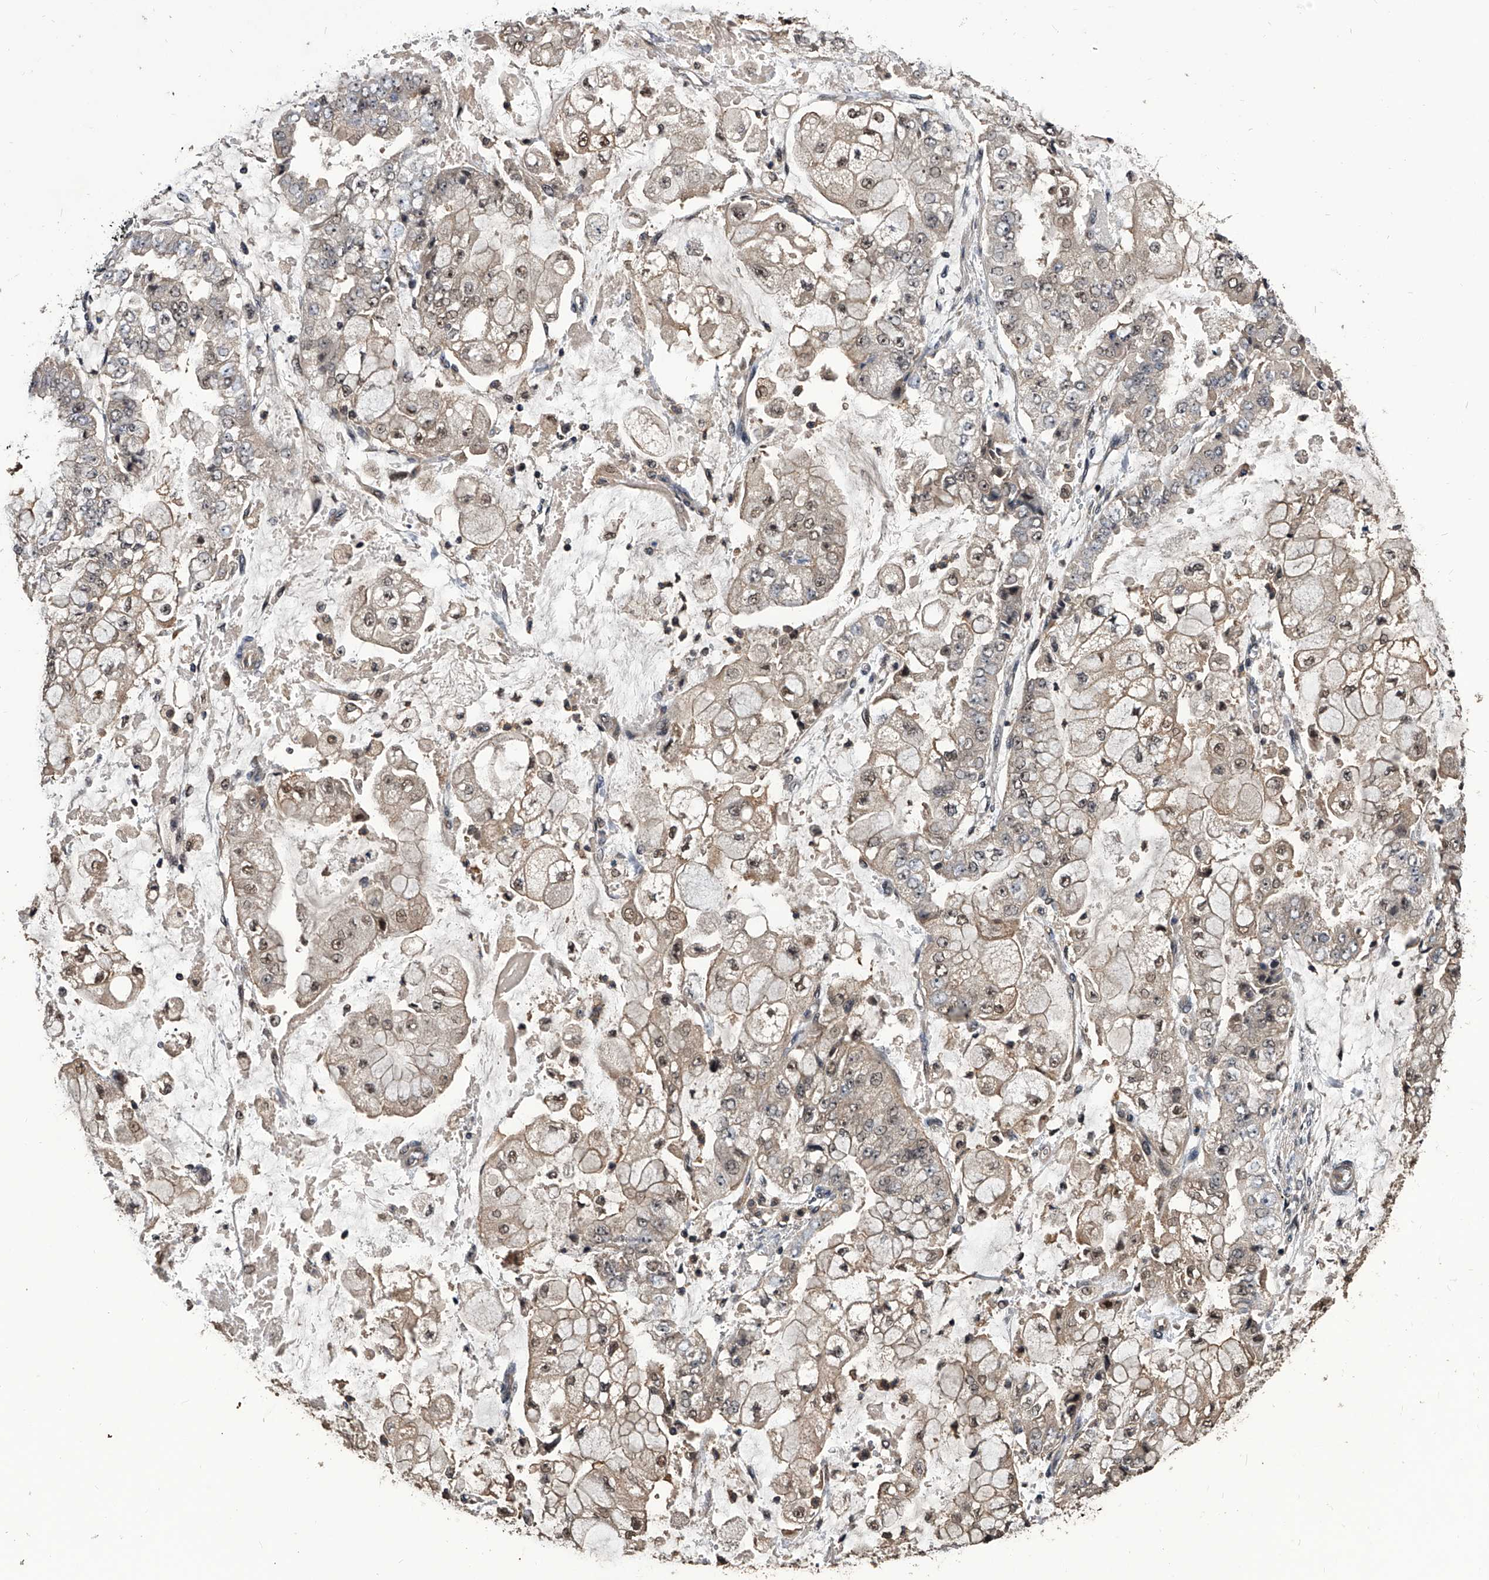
{"staining": {"intensity": "weak", "quantity": "25%-75%", "location": "nuclear"}, "tissue": "stomach cancer", "cell_type": "Tumor cells", "image_type": "cancer", "snomed": [{"axis": "morphology", "description": "Adenocarcinoma, NOS"}, {"axis": "topography", "description": "Stomach"}], "caption": "Immunohistochemical staining of human stomach cancer (adenocarcinoma) shows low levels of weak nuclear staining in approximately 25%-75% of tumor cells. The protein is shown in brown color, while the nuclei are stained blue.", "gene": "EFCAB7", "patient": {"sex": "male", "age": 76}}